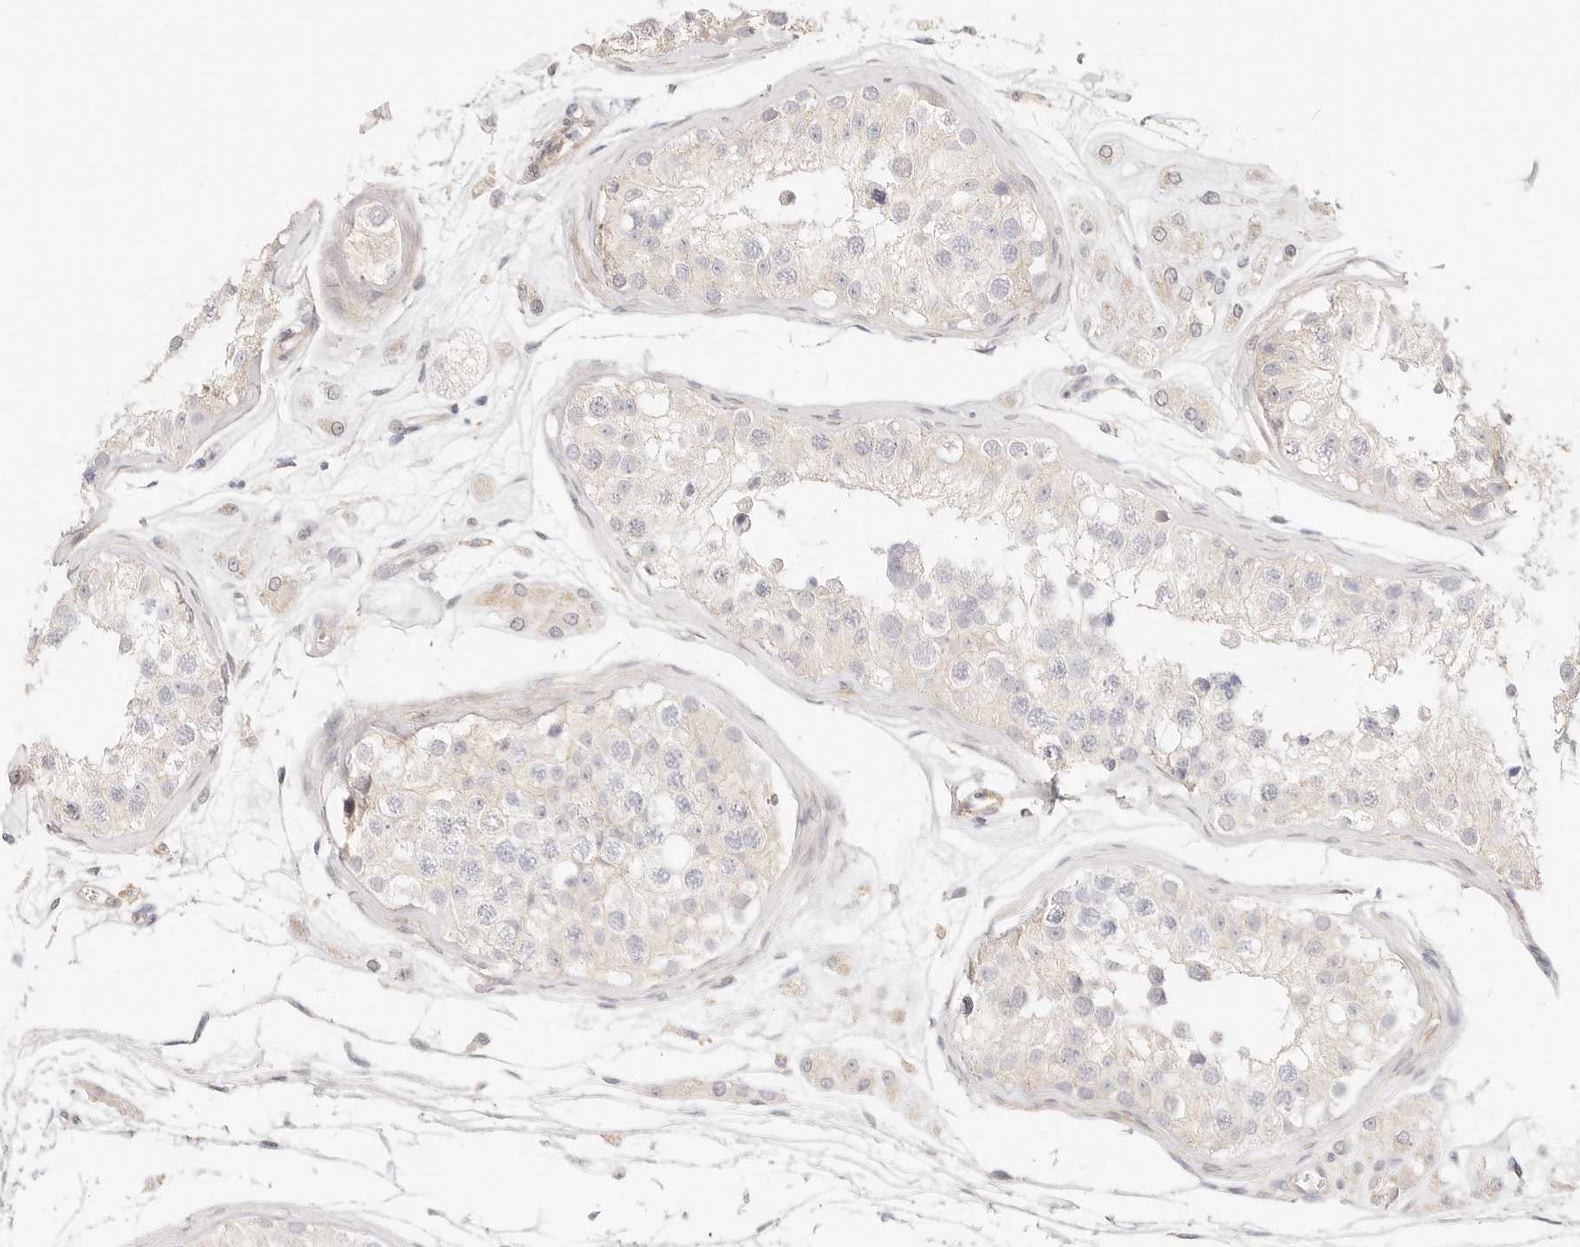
{"staining": {"intensity": "negative", "quantity": "none", "location": "none"}, "tissue": "testis", "cell_type": "Cells in seminiferous ducts", "image_type": "normal", "snomed": [{"axis": "morphology", "description": "Normal tissue, NOS"}, {"axis": "morphology", "description": "Adenocarcinoma, metastatic, NOS"}, {"axis": "topography", "description": "Testis"}], "caption": "DAB immunohistochemical staining of unremarkable human testis displays no significant expression in cells in seminiferous ducts.", "gene": "UBXN10", "patient": {"sex": "male", "age": 26}}